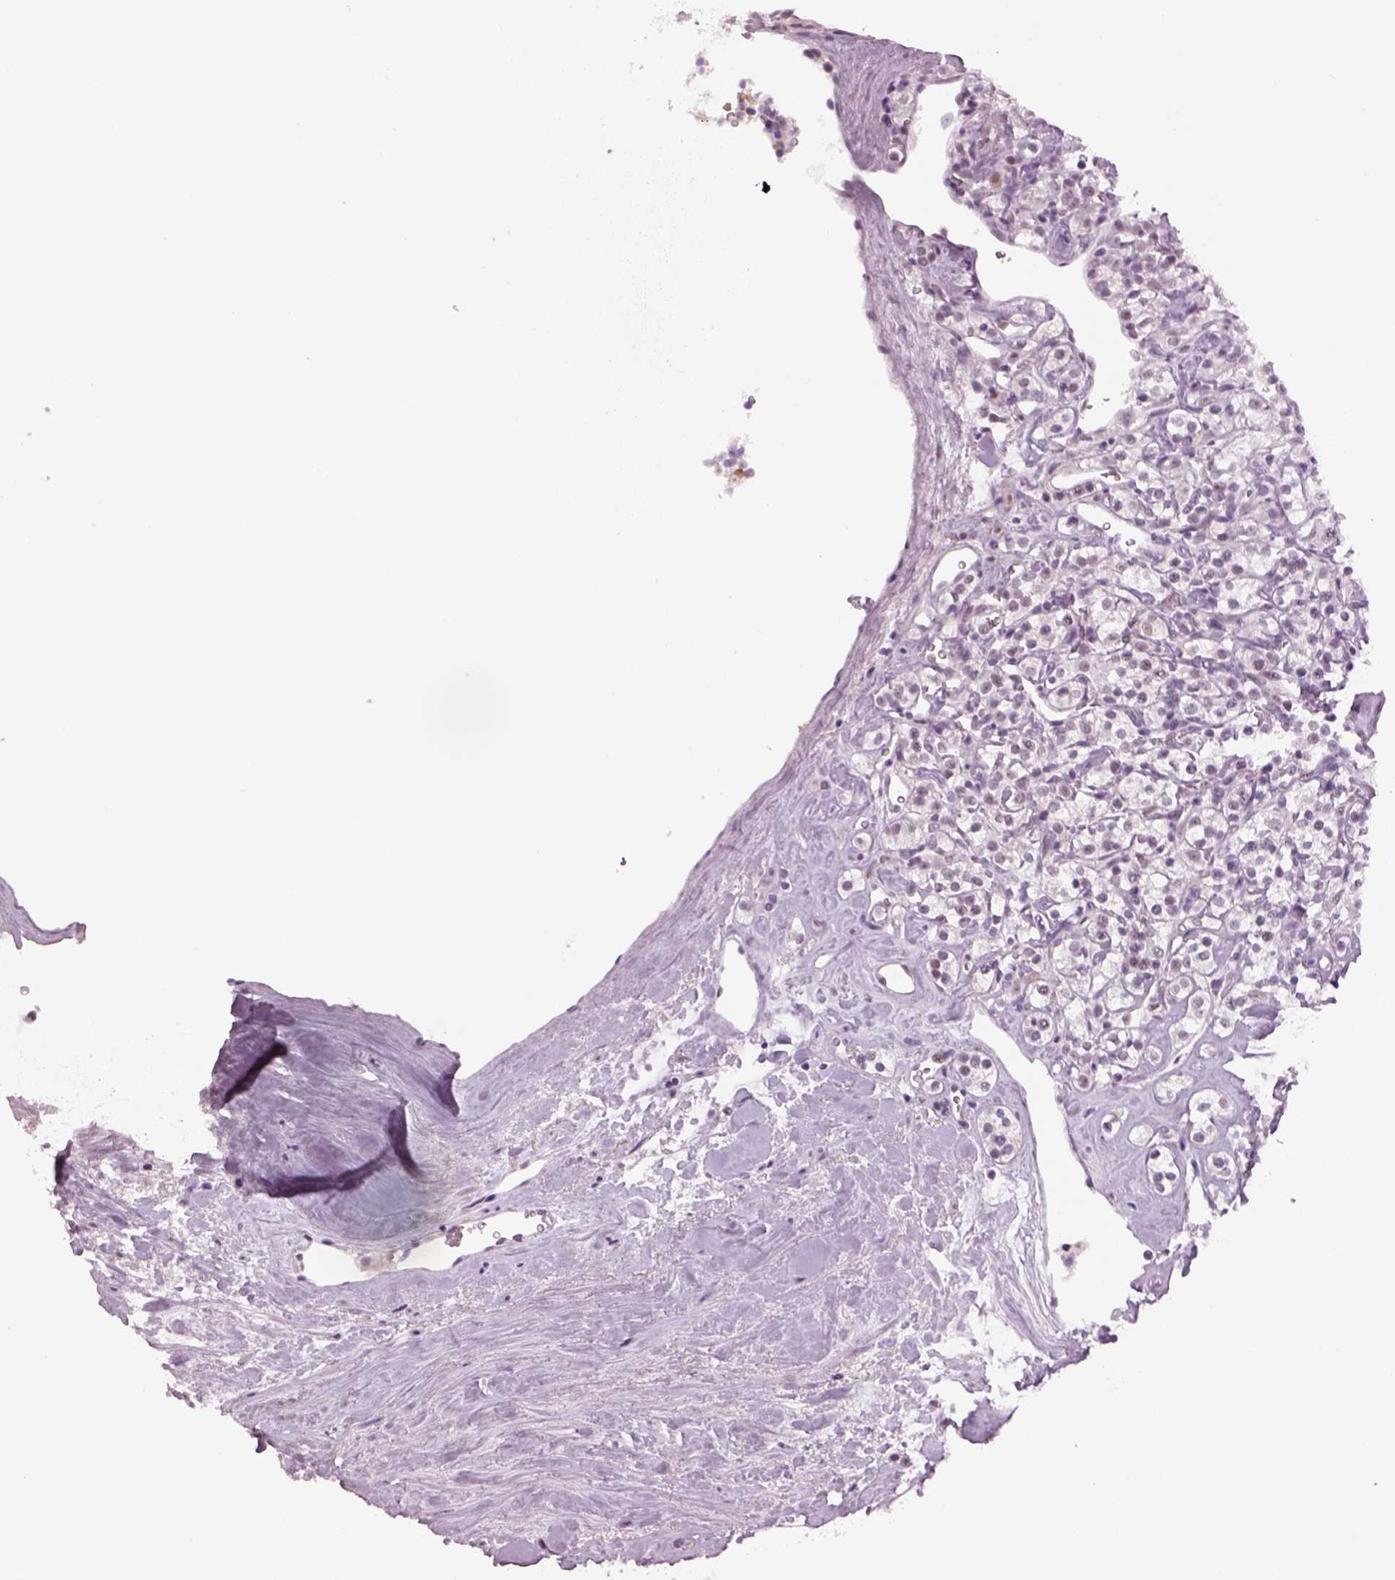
{"staining": {"intensity": "negative", "quantity": "none", "location": "none"}, "tissue": "renal cancer", "cell_type": "Tumor cells", "image_type": "cancer", "snomed": [{"axis": "morphology", "description": "Adenocarcinoma, NOS"}, {"axis": "topography", "description": "Kidney"}], "caption": "There is no significant expression in tumor cells of renal cancer.", "gene": "ACOD1", "patient": {"sex": "male", "age": 77}}